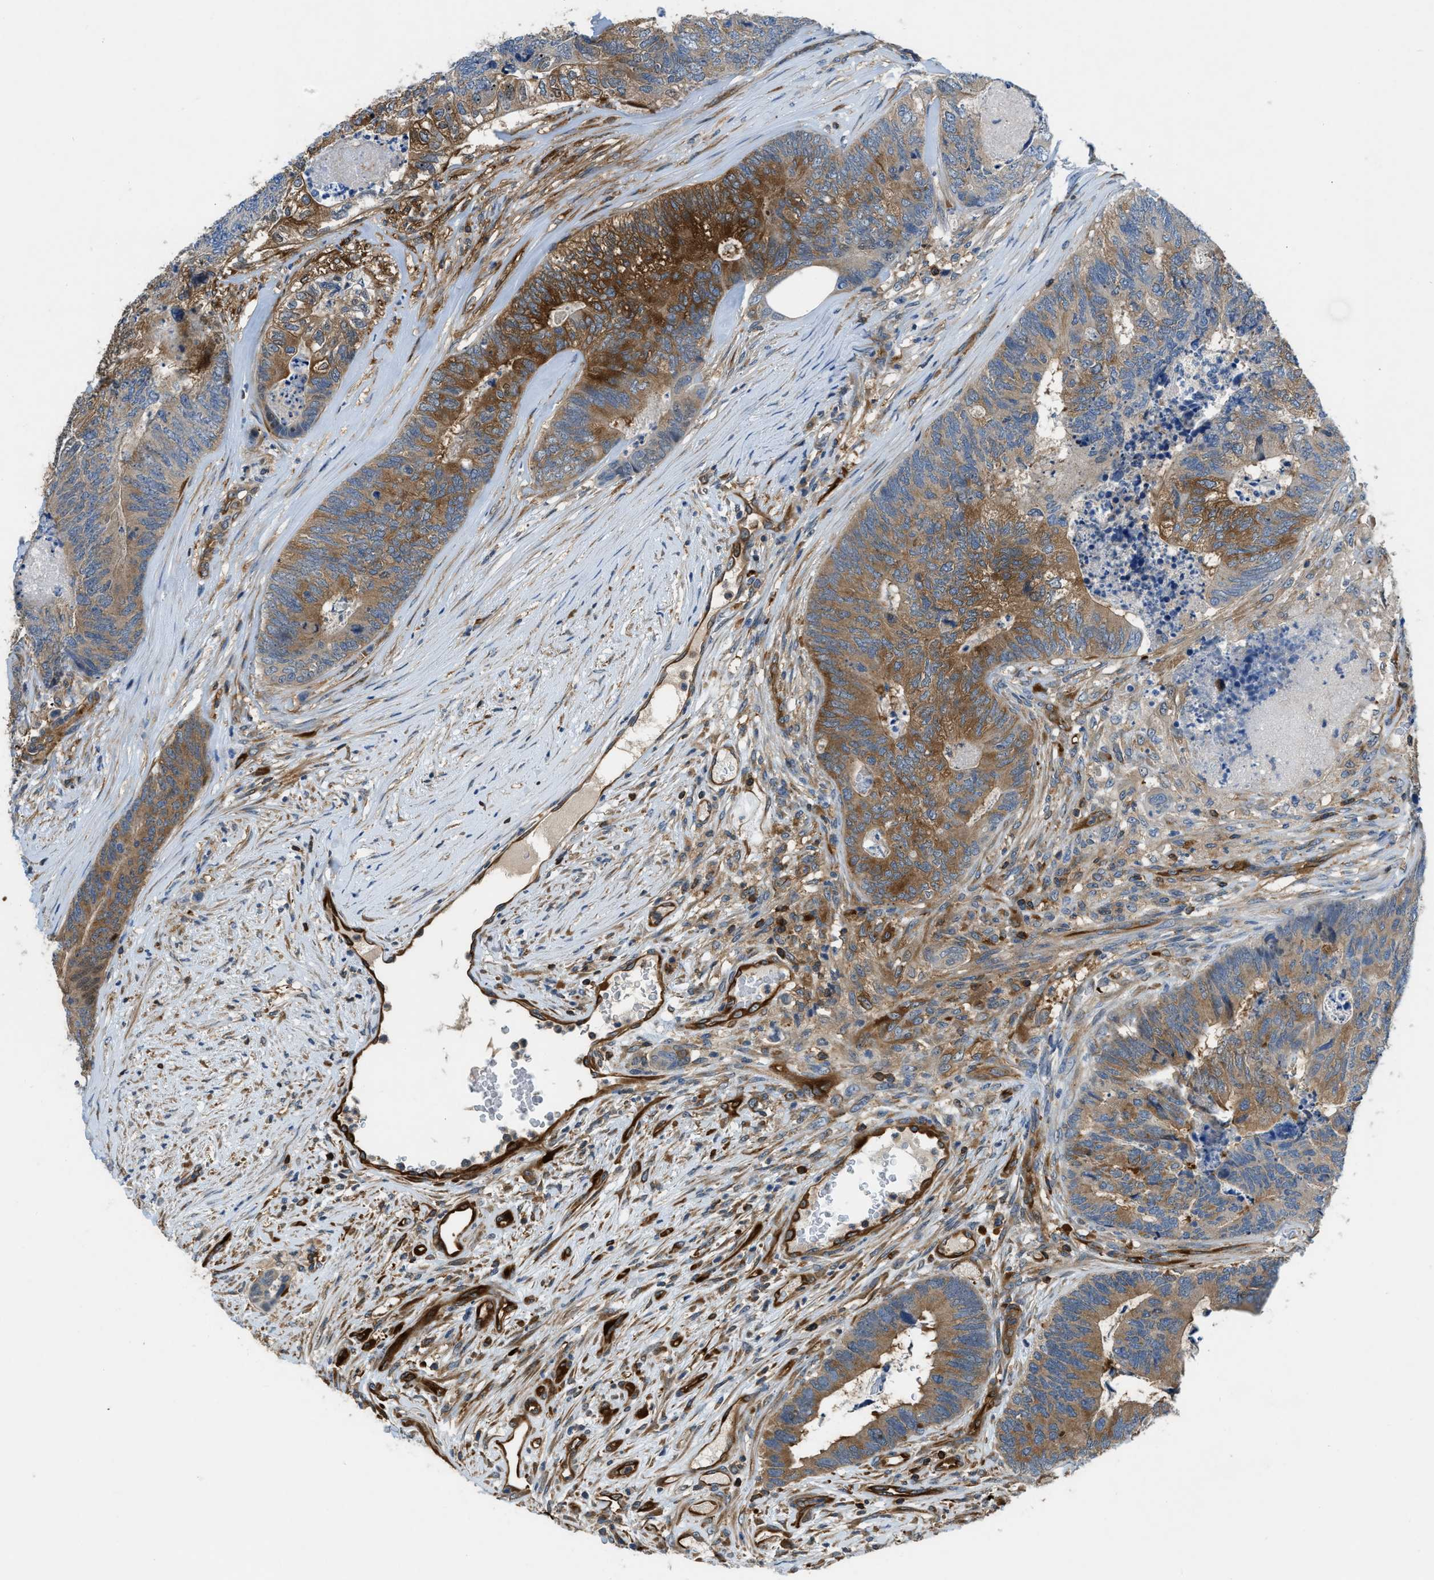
{"staining": {"intensity": "strong", "quantity": "25%-75%", "location": "cytoplasmic/membranous"}, "tissue": "colorectal cancer", "cell_type": "Tumor cells", "image_type": "cancer", "snomed": [{"axis": "morphology", "description": "Adenocarcinoma, NOS"}, {"axis": "topography", "description": "Colon"}], "caption": "The histopathology image exhibits staining of colorectal adenocarcinoma, revealing strong cytoplasmic/membranous protein staining (brown color) within tumor cells.", "gene": "PFKP", "patient": {"sex": "female", "age": 67}}